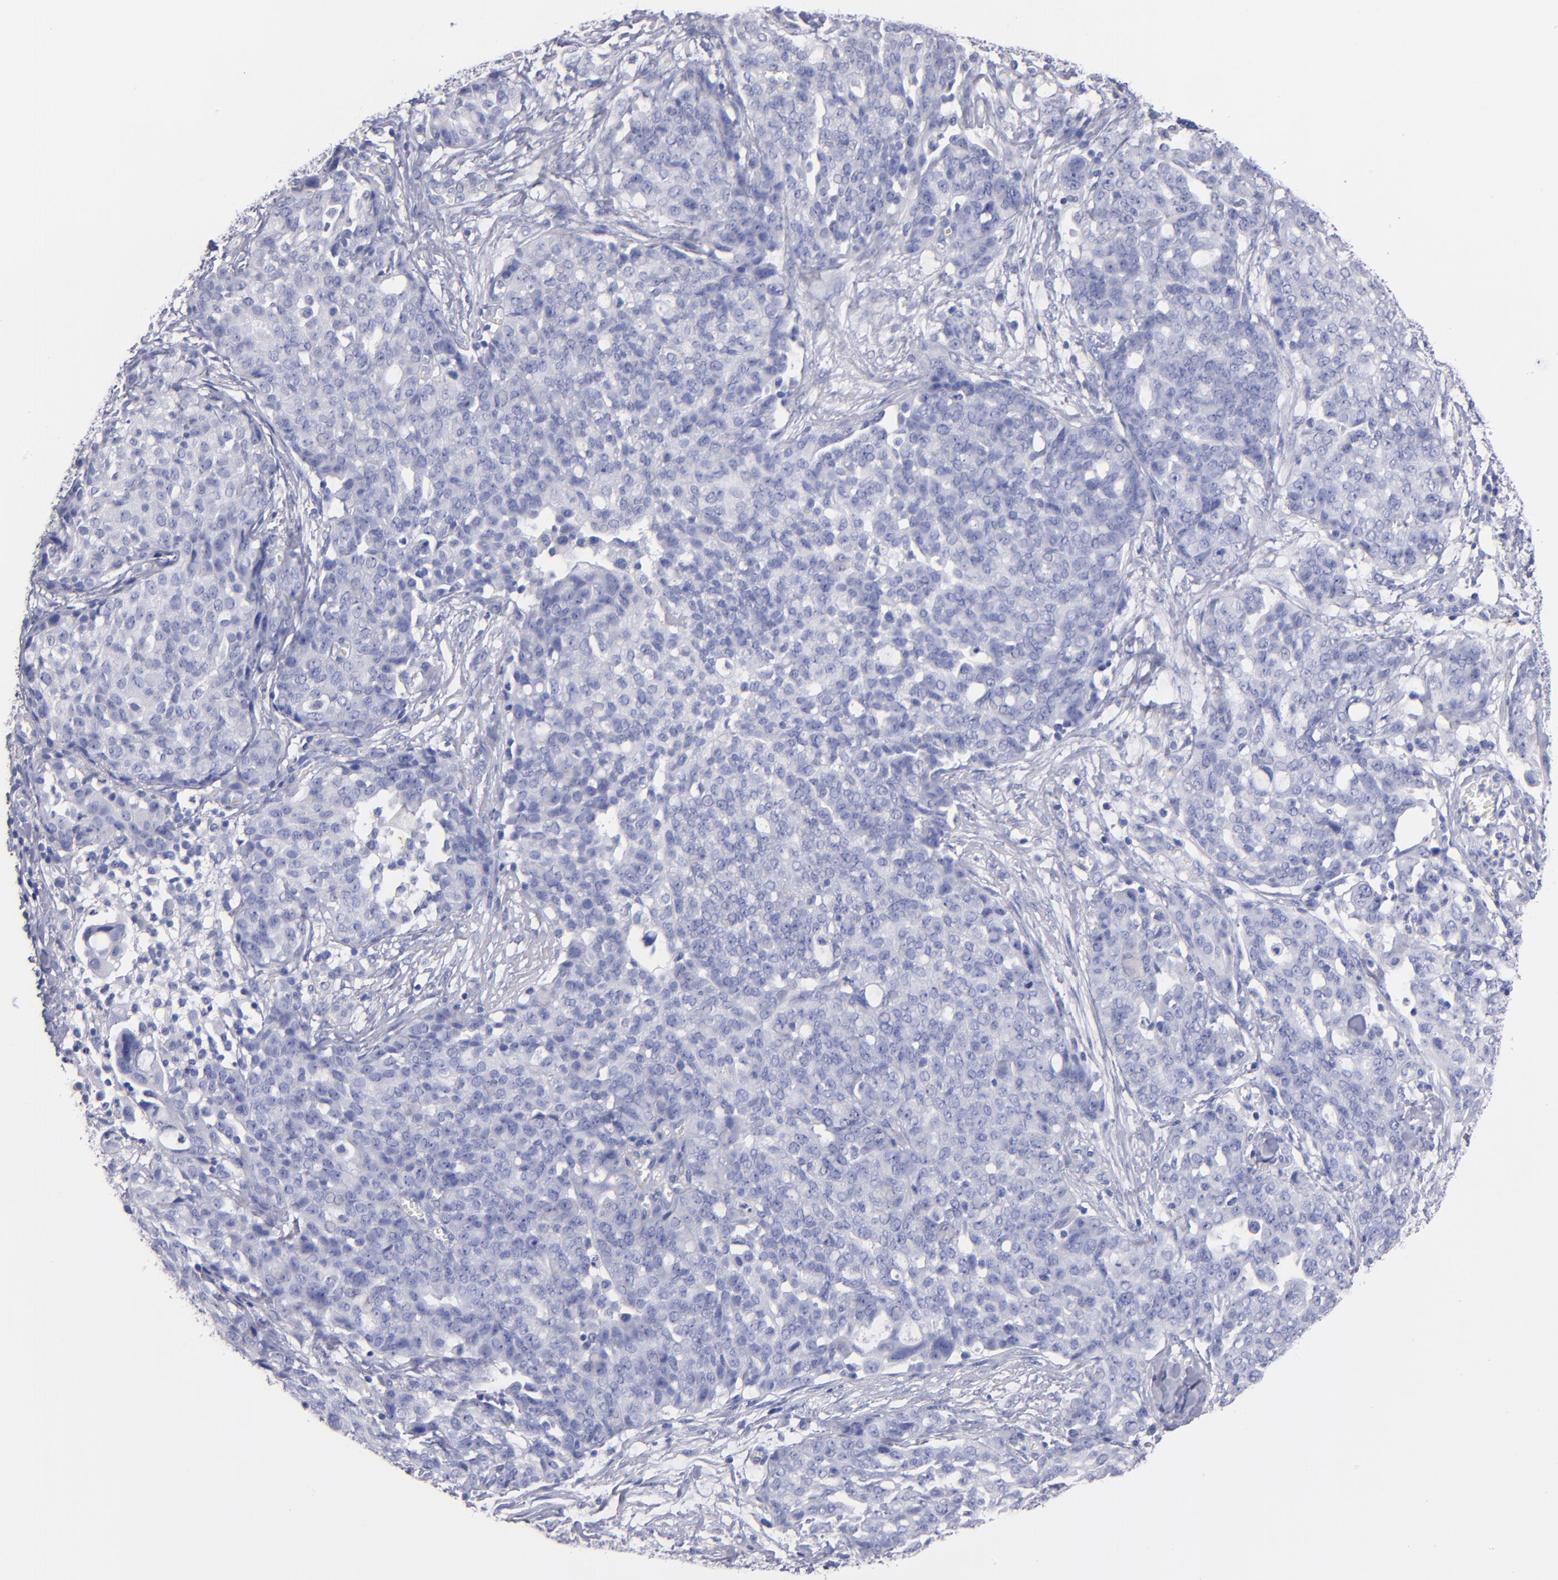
{"staining": {"intensity": "negative", "quantity": "none", "location": "none"}, "tissue": "ovarian cancer", "cell_type": "Tumor cells", "image_type": "cancer", "snomed": [{"axis": "morphology", "description": "Cystadenocarcinoma, serous, NOS"}, {"axis": "topography", "description": "Soft tissue"}, {"axis": "topography", "description": "Ovary"}], "caption": "Immunohistochemistry image of human serous cystadenocarcinoma (ovarian) stained for a protein (brown), which exhibits no positivity in tumor cells.", "gene": "KIT", "patient": {"sex": "female", "age": 57}}